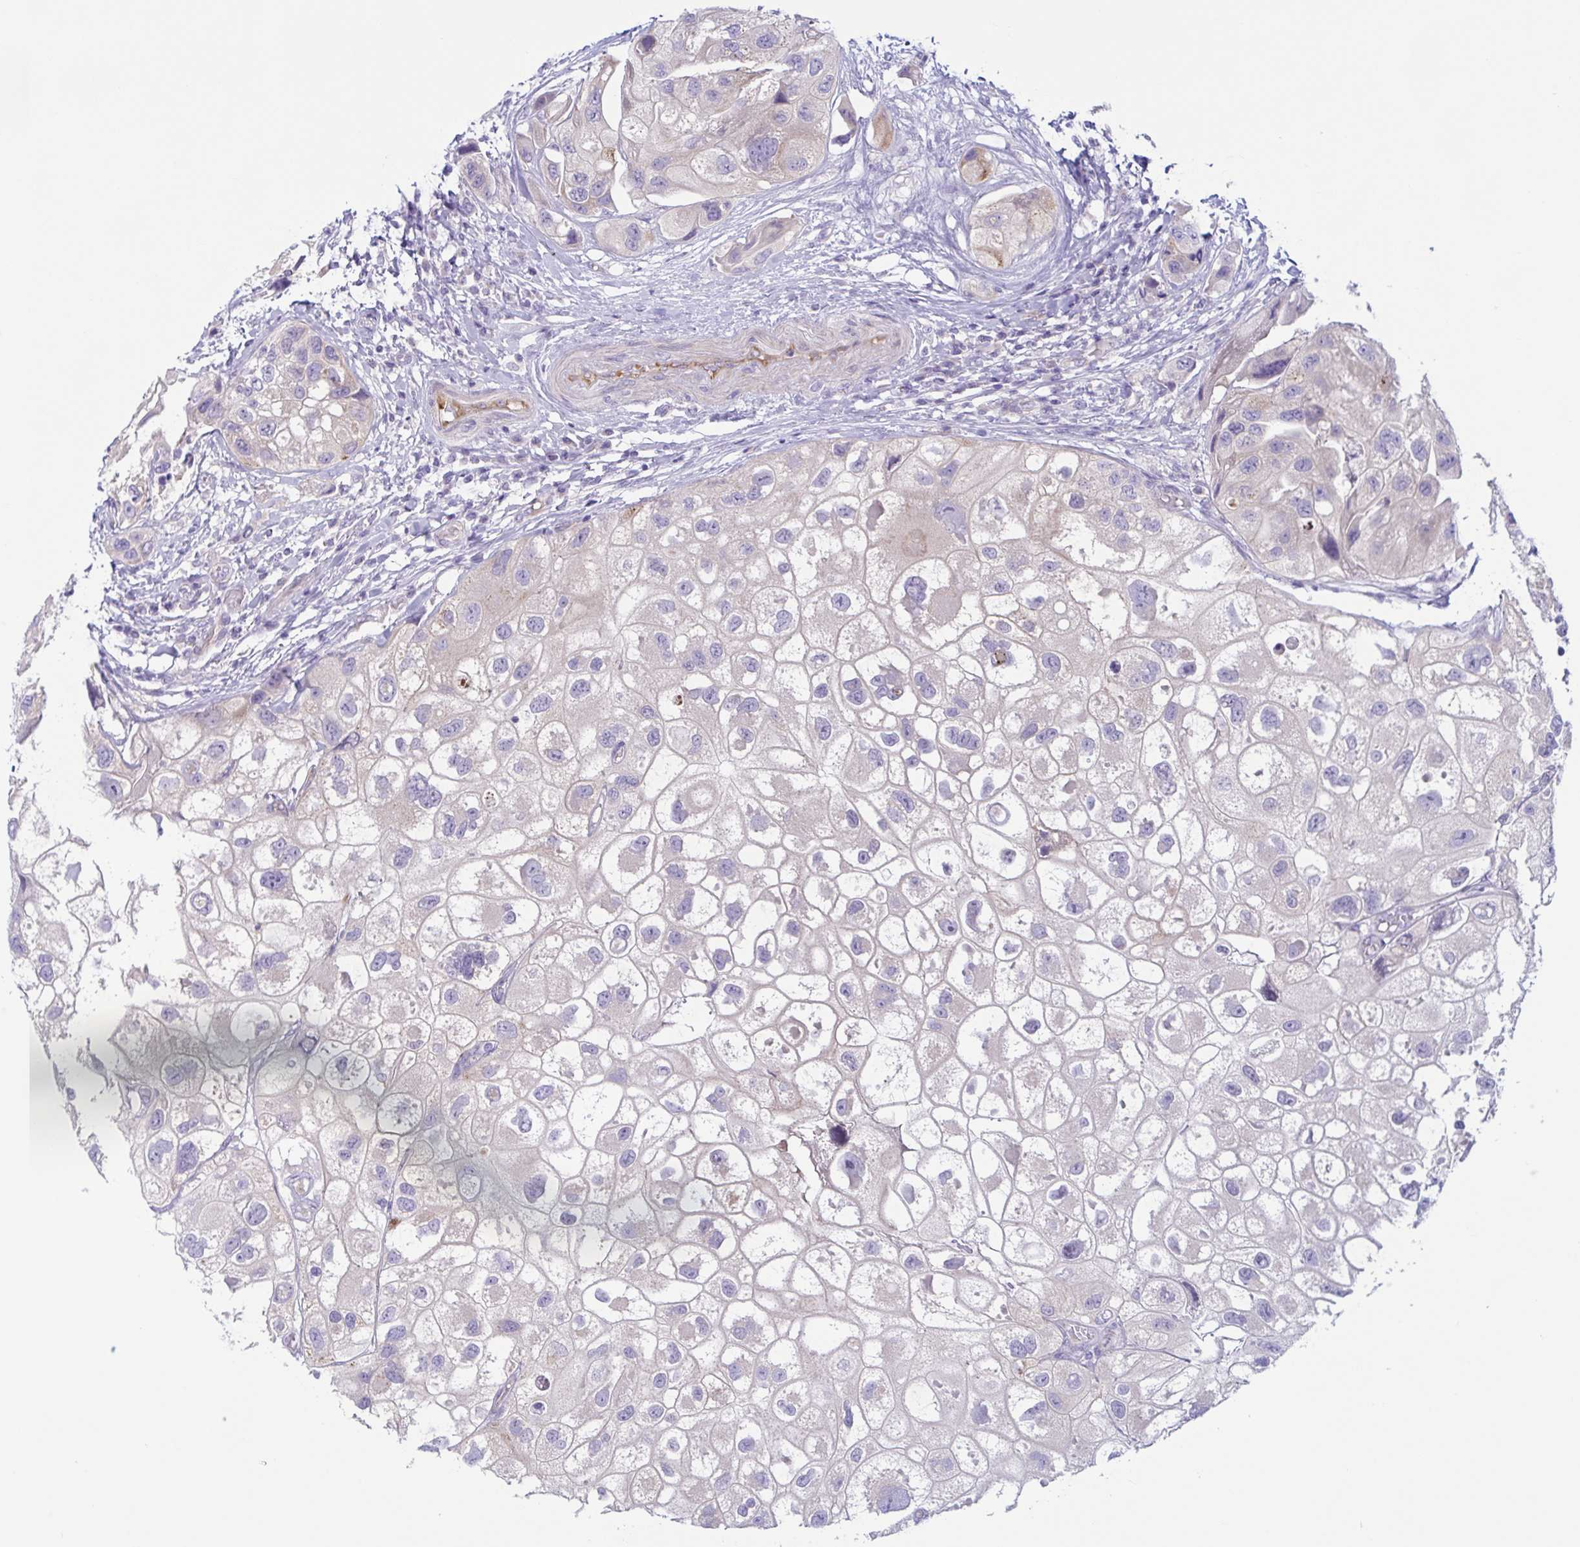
{"staining": {"intensity": "negative", "quantity": "none", "location": "none"}, "tissue": "urothelial cancer", "cell_type": "Tumor cells", "image_type": "cancer", "snomed": [{"axis": "morphology", "description": "Urothelial carcinoma, High grade"}, {"axis": "topography", "description": "Urinary bladder"}], "caption": "There is no significant staining in tumor cells of urothelial carcinoma (high-grade).", "gene": "TNNI2", "patient": {"sex": "female", "age": 64}}